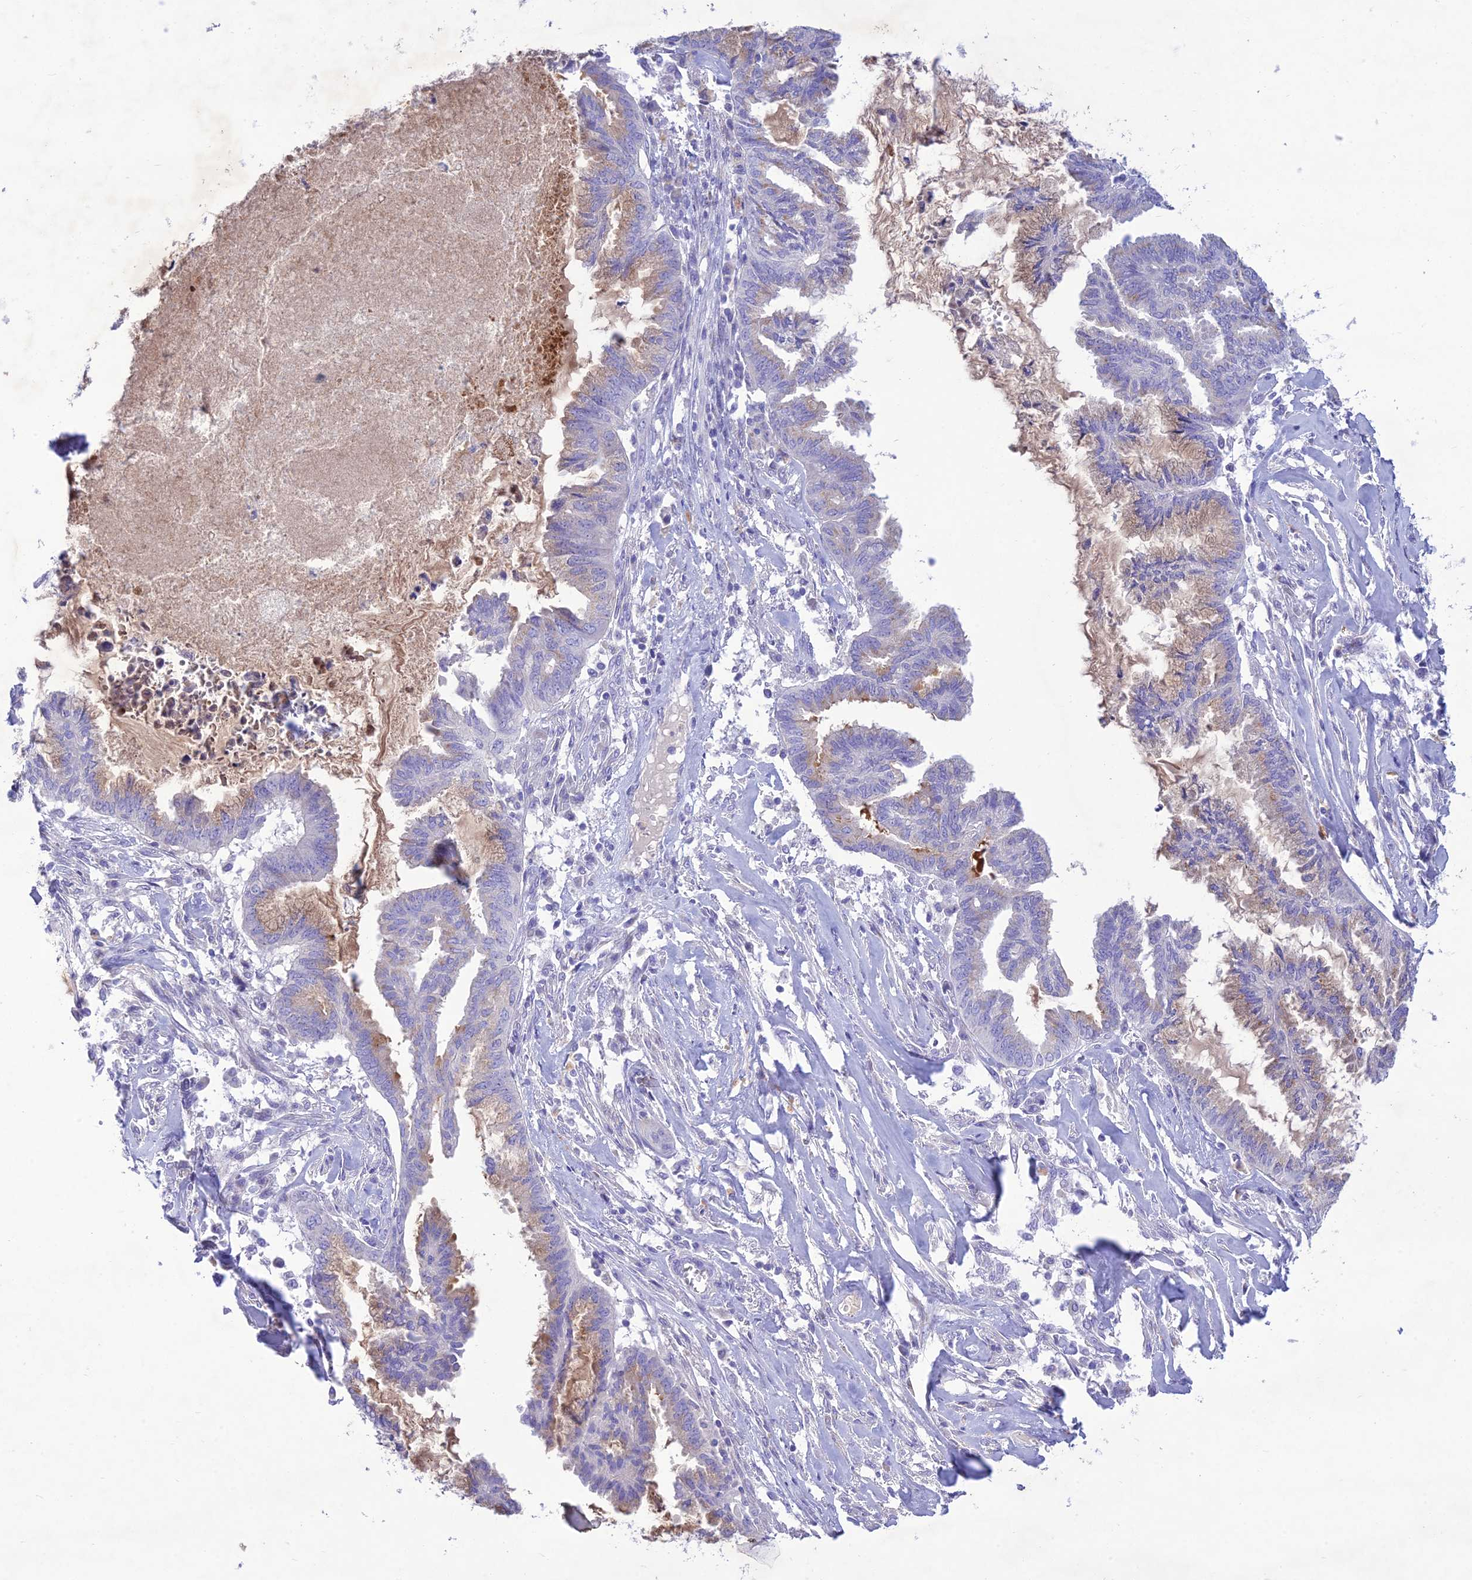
{"staining": {"intensity": "weak", "quantity": "25%-75%", "location": "cytoplasmic/membranous"}, "tissue": "endometrial cancer", "cell_type": "Tumor cells", "image_type": "cancer", "snomed": [{"axis": "morphology", "description": "Adenocarcinoma, NOS"}, {"axis": "topography", "description": "Endometrium"}], "caption": "Endometrial adenocarcinoma stained with DAB IHC exhibits low levels of weak cytoplasmic/membranous expression in approximately 25%-75% of tumor cells. (brown staining indicates protein expression, while blue staining denotes nuclei).", "gene": "SLC13A5", "patient": {"sex": "female", "age": 86}}